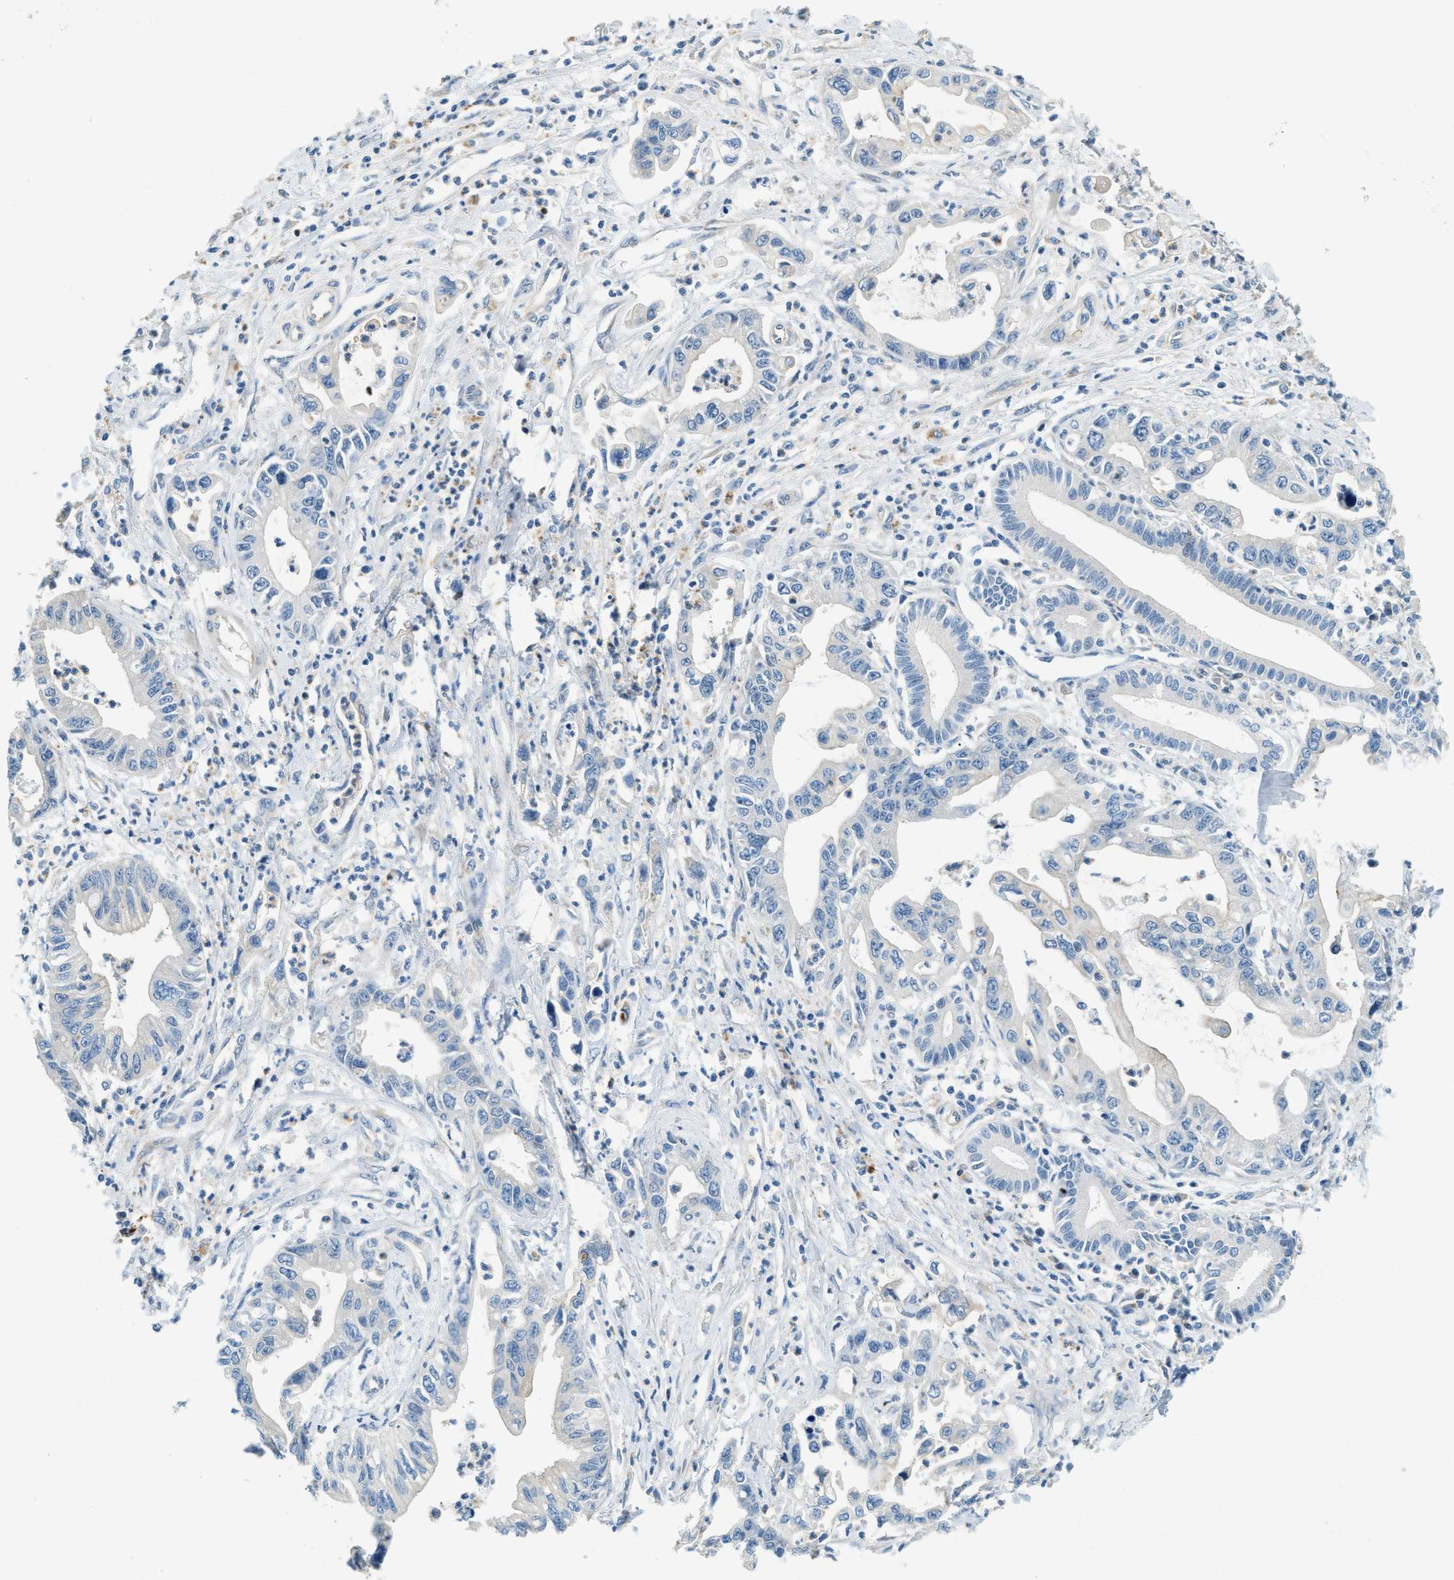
{"staining": {"intensity": "negative", "quantity": "none", "location": "none"}, "tissue": "pancreatic cancer", "cell_type": "Tumor cells", "image_type": "cancer", "snomed": [{"axis": "morphology", "description": "Adenocarcinoma, NOS"}, {"axis": "topography", "description": "Pancreas"}], "caption": "The histopathology image exhibits no significant positivity in tumor cells of adenocarcinoma (pancreatic). (Stains: DAB (3,3'-diaminobenzidine) immunohistochemistry (IHC) with hematoxylin counter stain, Microscopy: brightfield microscopy at high magnification).", "gene": "ZNF367", "patient": {"sex": "male", "age": 56}}